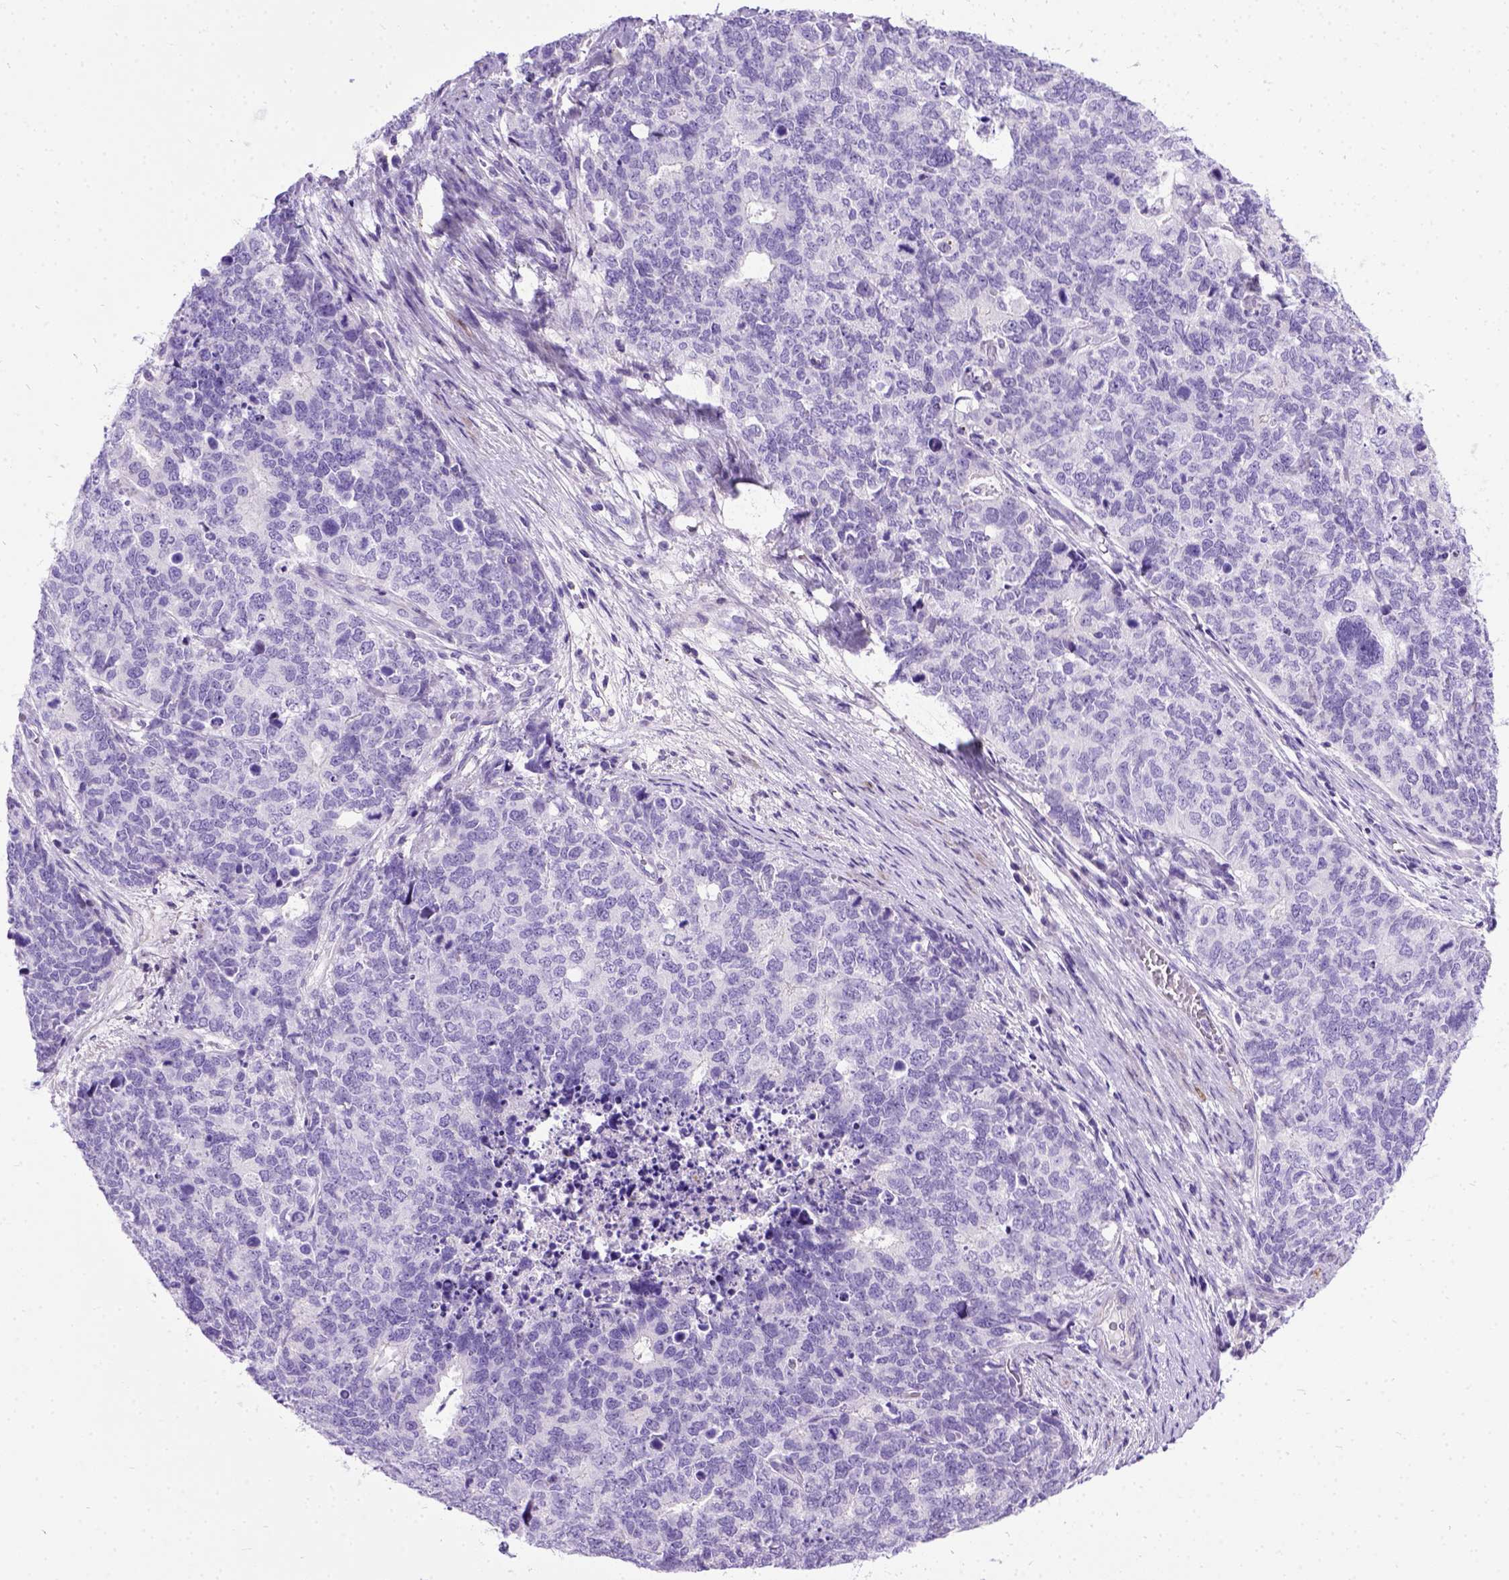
{"staining": {"intensity": "negative", "quantity": "none", "location": "none"}, "tissue": "cervical cancer", "cell_type": "Tumor cells", "image_type": "cancer", "snomed": [{"axis": "morphology", "description": "Squamous cell carcinoma, NOS"}, {"axis": "topography", "description": "Cervix"}], "caption": "High magnification brightfield microscopy of squamous cell carcinoma (cervical) stained with DAB (3,3'-diaminobenzidine) (brown) and counterstained with hematoxylin (blue): tumor cells show no significant expression.", "gene": "PRG2", "patient": {"sex": "female", "age": 63}}